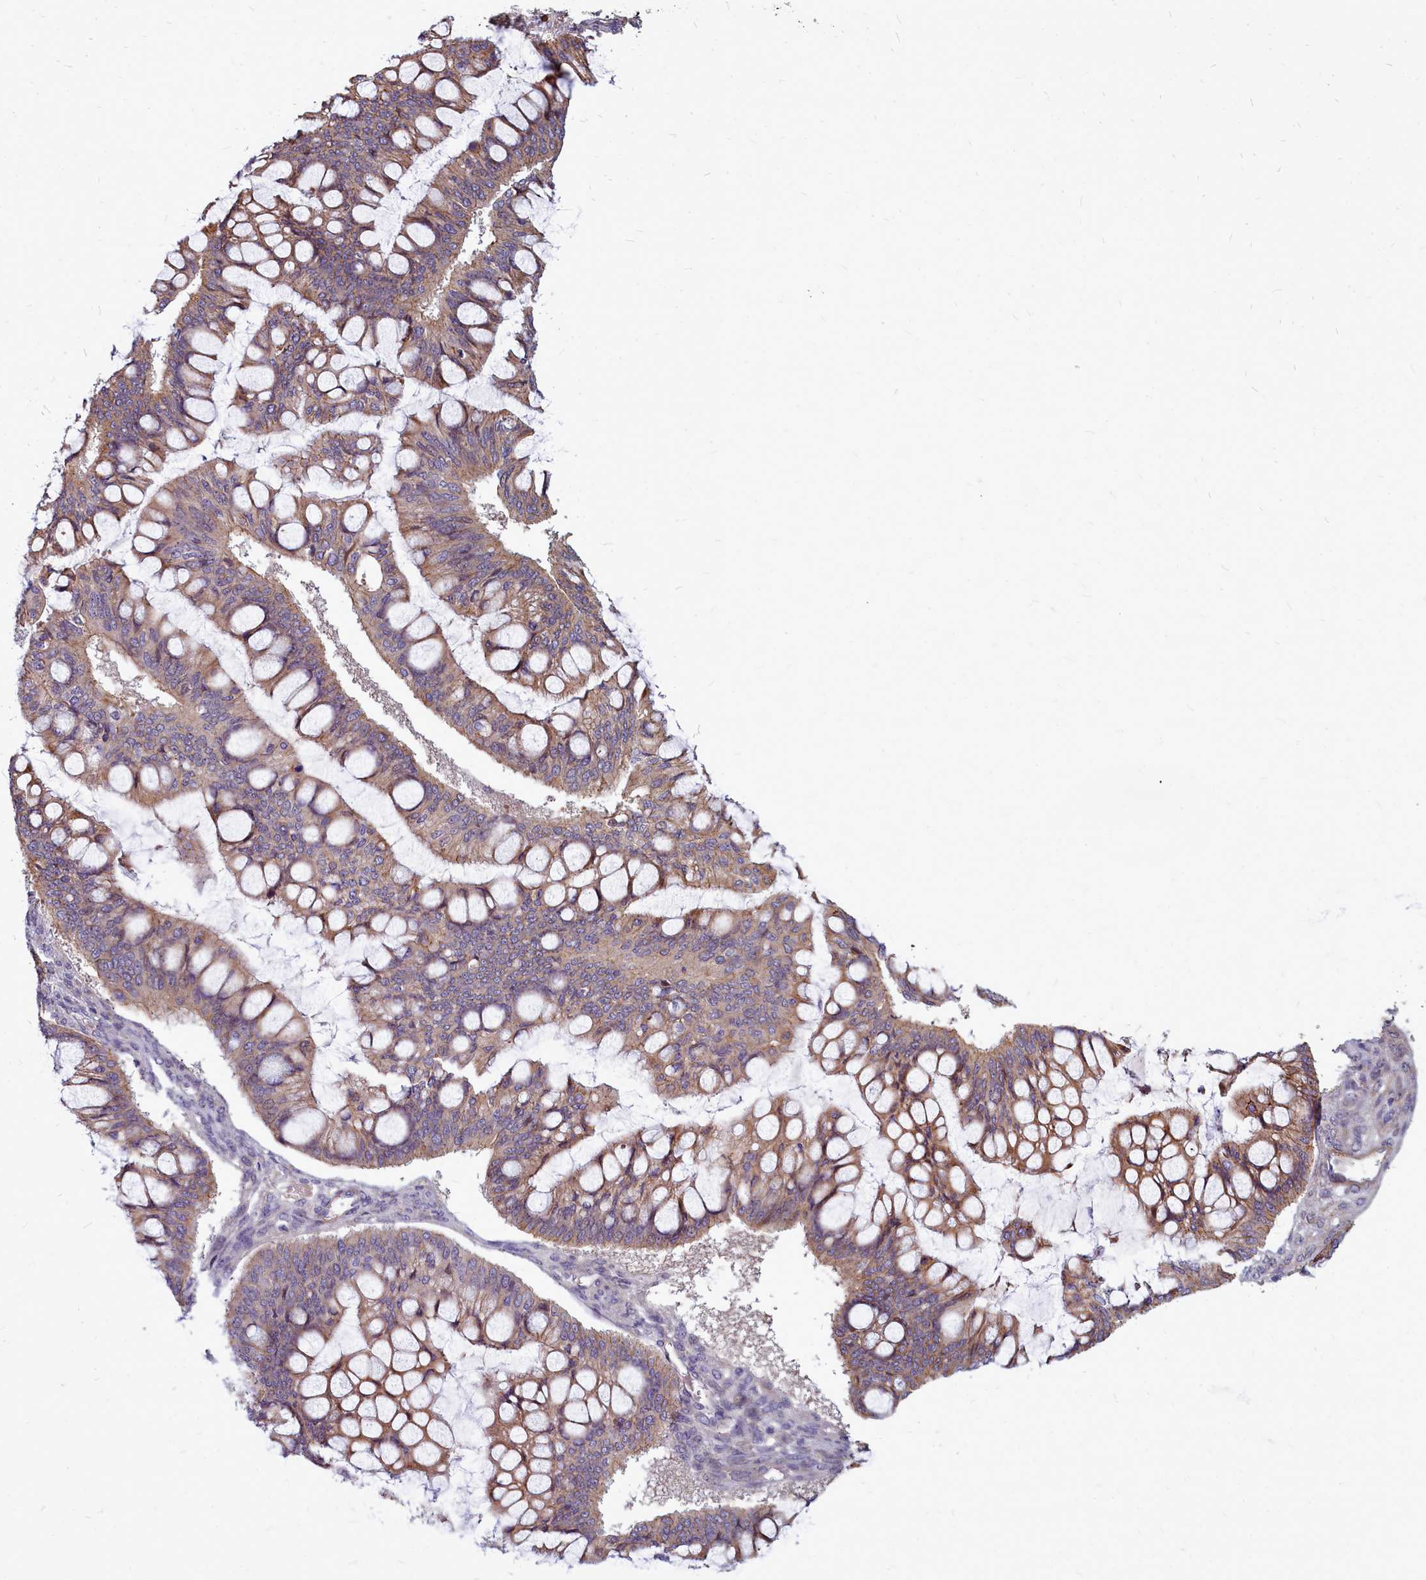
{"staining": {"intensity": "moderate", "quantity": ">75%", "location": "cytoplasmic/membranous"}, "tissue": "ovarian cancer", "cell_type": "Tumor cells", "image_type": "cancer", "snomed": [{"axis": "morphology", "description": "Cystadenocarcinoma, mucinous, NOS"}, {"axis": "topography", "description": "Ovary"}], "caption": "A high-resolution histopathology image shows immunohistochemistry staining of ovarian cancer (mucinous cystadenocarcinoma), which shows moderate cytoplasmic/membranous expression in approximately >75% of tumor cells. (brown staining indicates protein expression, while blue staining denotes nuclei).", "gene": "TTC5", "patient": {"sex": "female", "age": 73}}